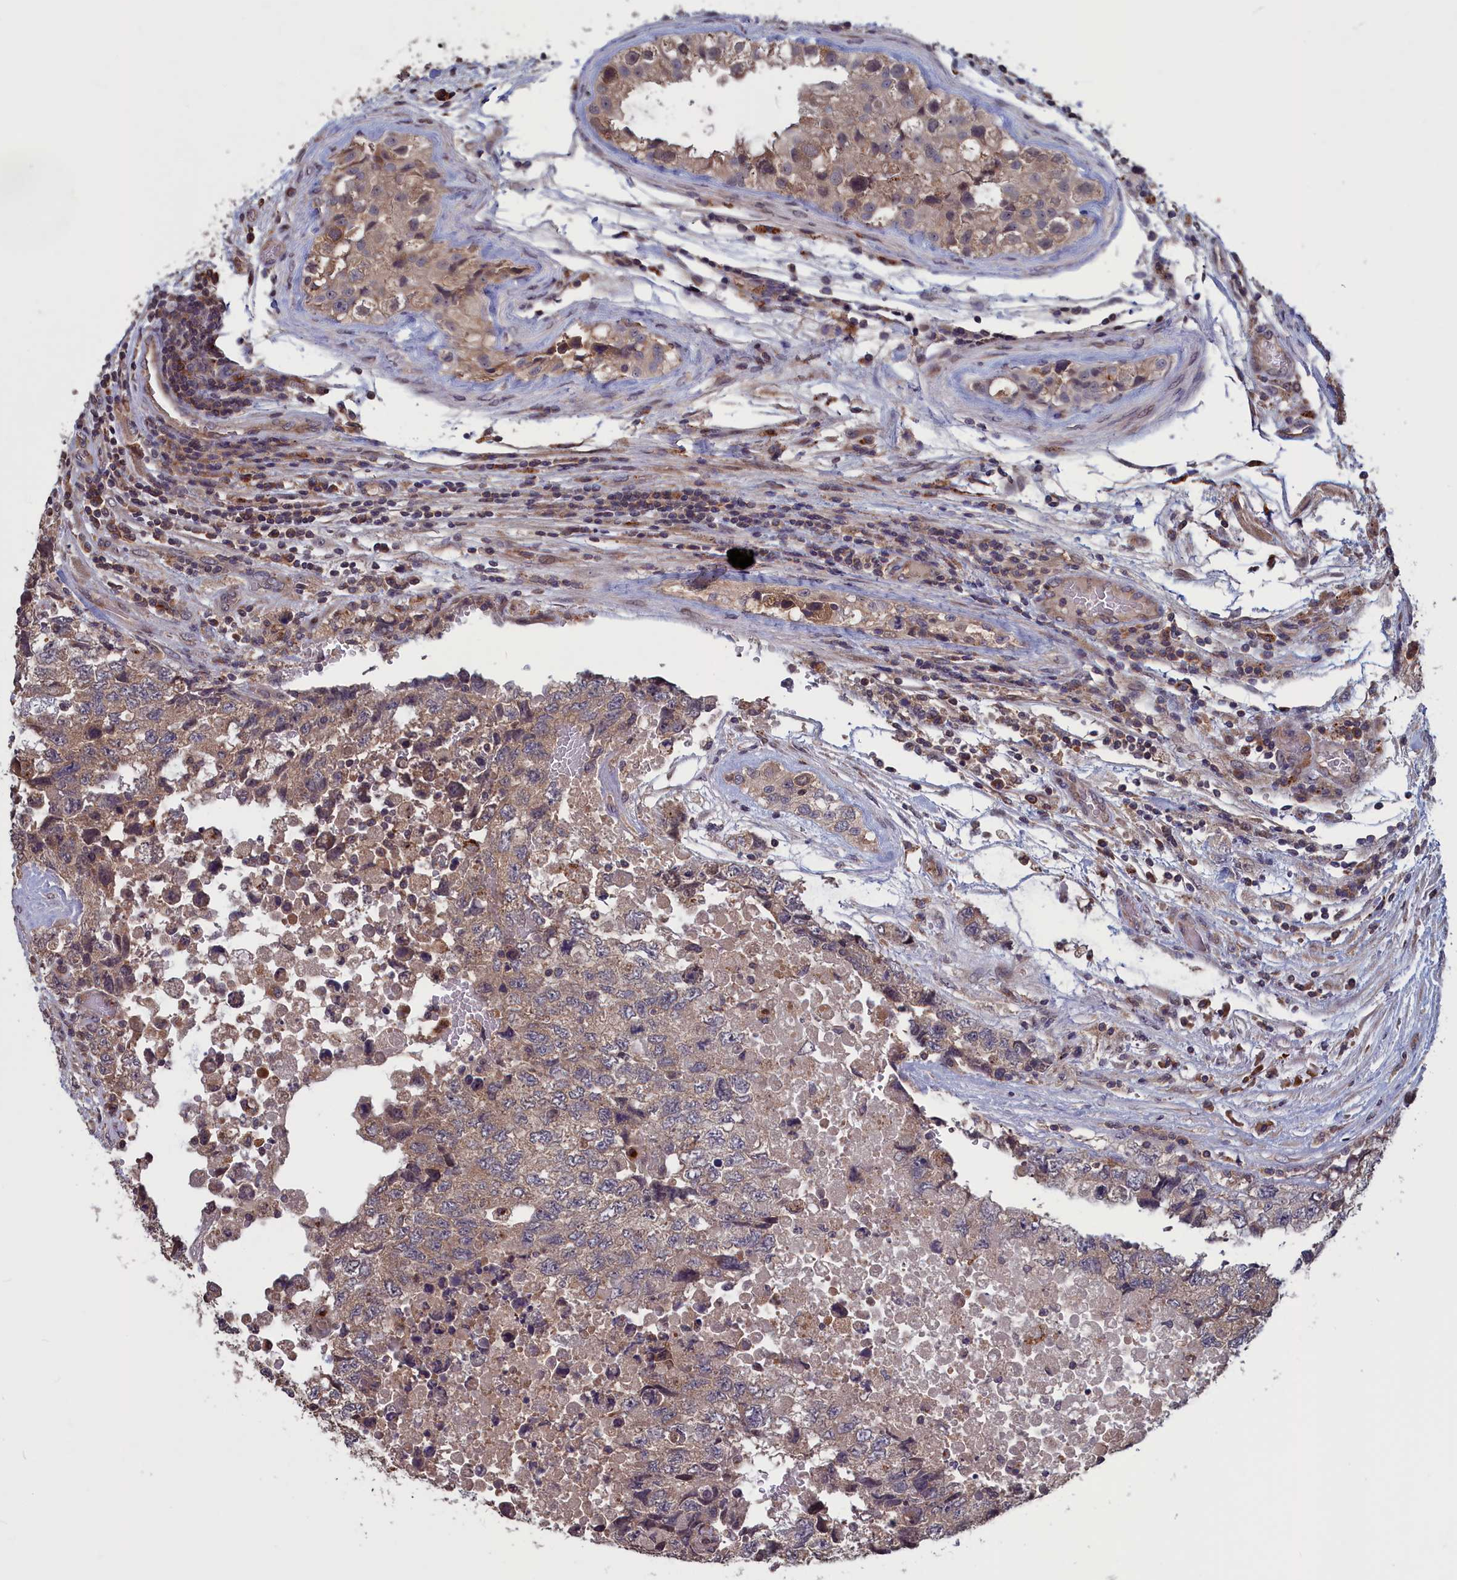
{"staining": {"intensity": "weak", "quantity": ">75%", "location": "cytoplasmic/membranous"}, "tissue": "testis cancer", "cell_type": "Tumor cells", "image_type": "cancer", "snomed": [{"axis": "morphology", "description": "Carcinoma, Embryonal, NOS"}, {"axis": "topography", "description": "Testis"}], "caption": "High-magnification brightfield microscopy of testis cancer (embryonal carcinoma) stained with DAB (3,3'-diaminobenzidine) (brown) and counterstained with hematoxylin (blue). tumor cells exhibit weak cytoplasmic/membranous staining is present in approximately>75% of cells.", "gene": "CACTIN", "patient": {"sex": "male", "age": 36}}